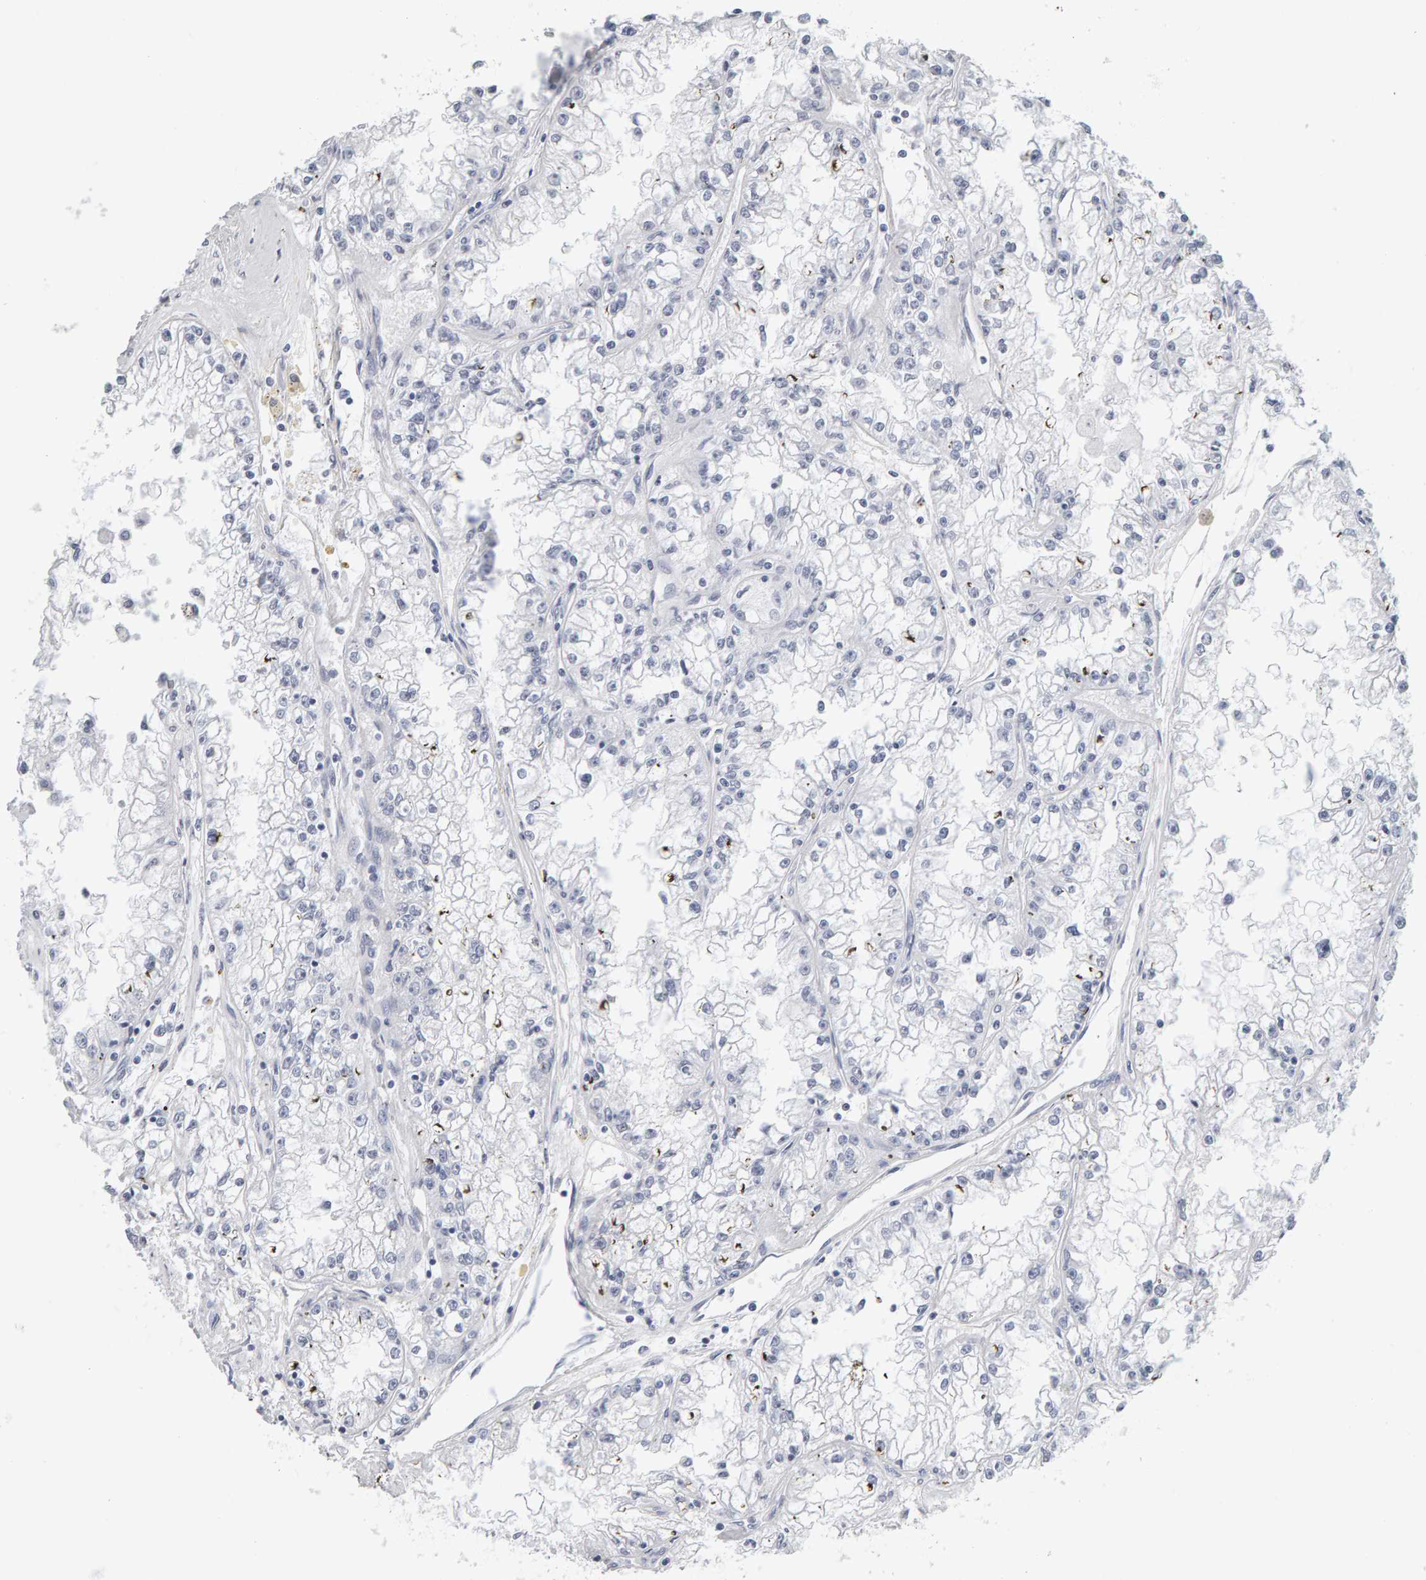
{"staining": {"intensity": "negative", "quantity": "none", "location": "none"}, "tissue": "renal cancer", "cell_type": "Tumor cells", "image_type": "cancer", "snomed": [{"axis": "morphology", "description": "Adenocarcinoma, NOS"}, {"axis": "topography", "description": "Kidney"}], "caption": "The IHC histopathology image has no significant expression in tumor cells of renal cancer tissue.", "gene": "SPACA3", "patient": {"sex": "male", "age": 56}}